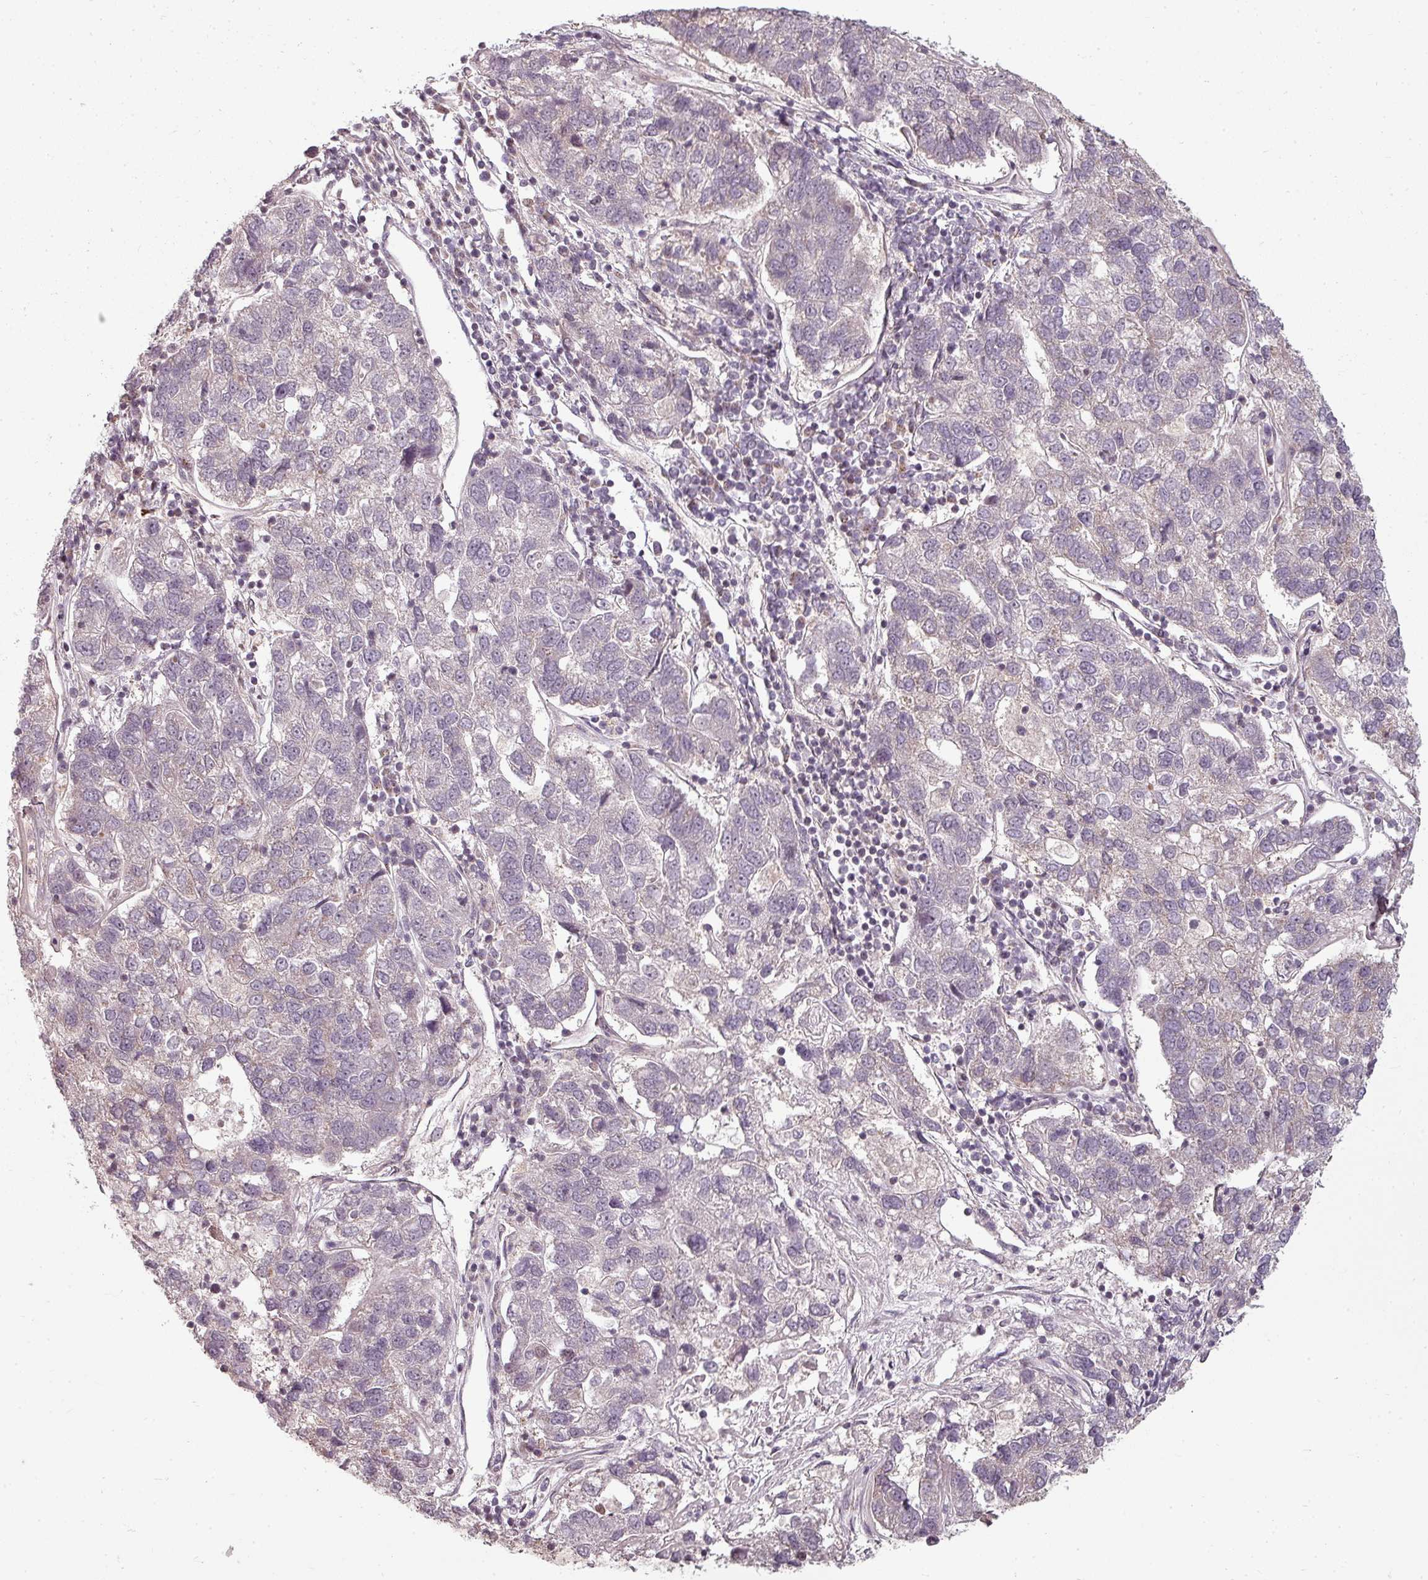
{"staining": {"intensity": "negative", "quantity": "none", "location": "none"}, "tissue": "pancreatic cancer", "cell_type": "Tumor cells", "image_type": "cancer", "snomed": [{"axis": "morphology", "description": "Adenocarcinoma, NOS"}, {"axis": "topography", "description": "Pancreas"}], "caption": "DAB (3,3'-diaminobenzidine) immunohistochemical staining of adenocarcinoma (pancreatic) demonstrates no significant staining in tumor cells.", "gene": "CLIC1", "patient": {"sex": "female", "age": 61}}